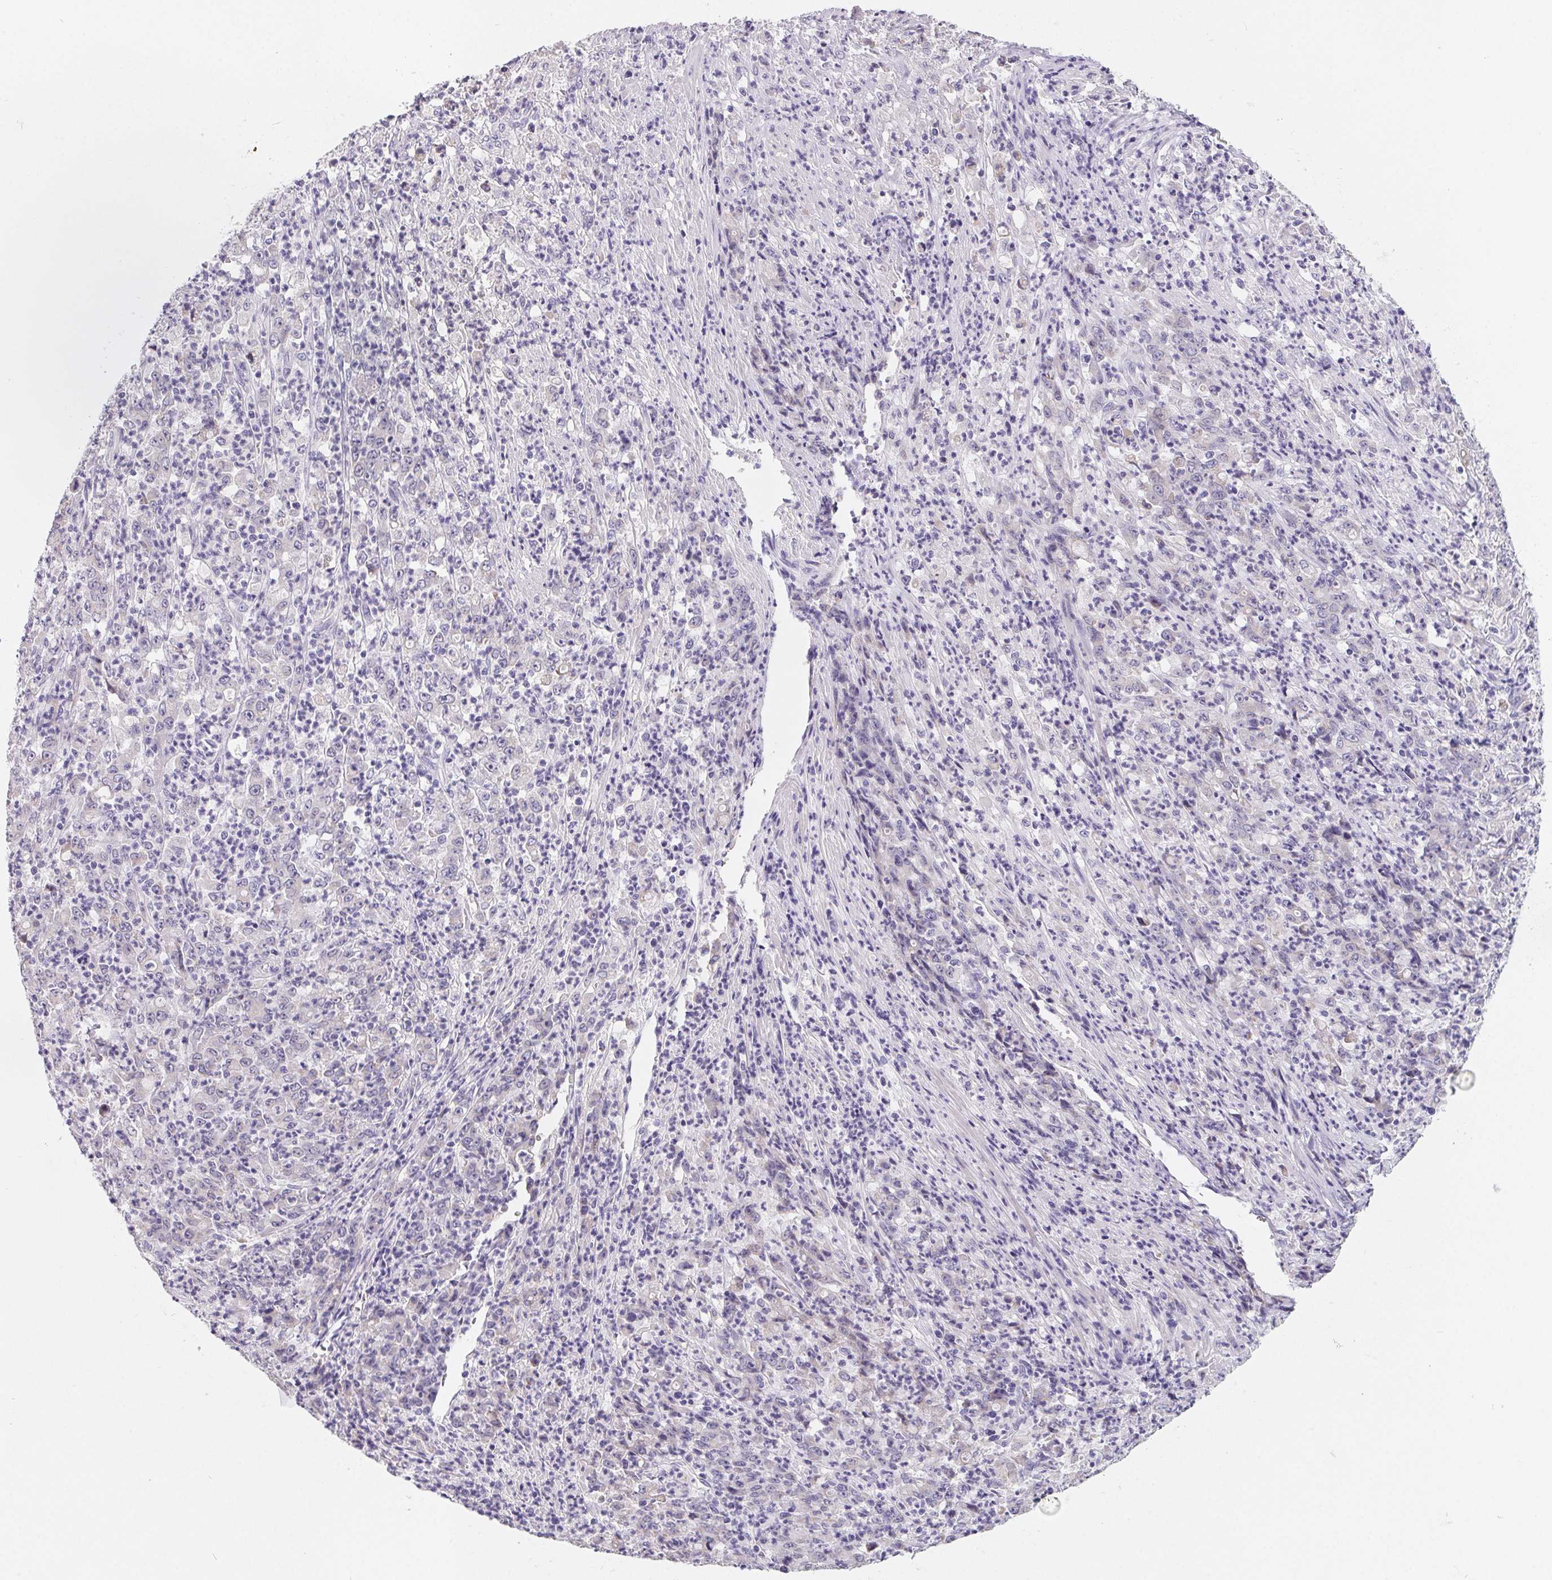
{"staining": {"intensity": "negative", "quantity": "none", "location": "none"}, "tissue": "stomach cancer", "cell_type": "Tumor cells", "image_type": "cancer", "snomed": [{"axis": "morphology", "description": "Adenocarcinoma, NOS"}, {"axis": "topography", "description": "Stomach, lower"}], "caption": "Histopathology image shows no protein staining in tumor cells of stomach cancer tissue. Nuclei are stained in blue.", "gene": "FDX1", "patient": {"sex": "female", "age": 71}}